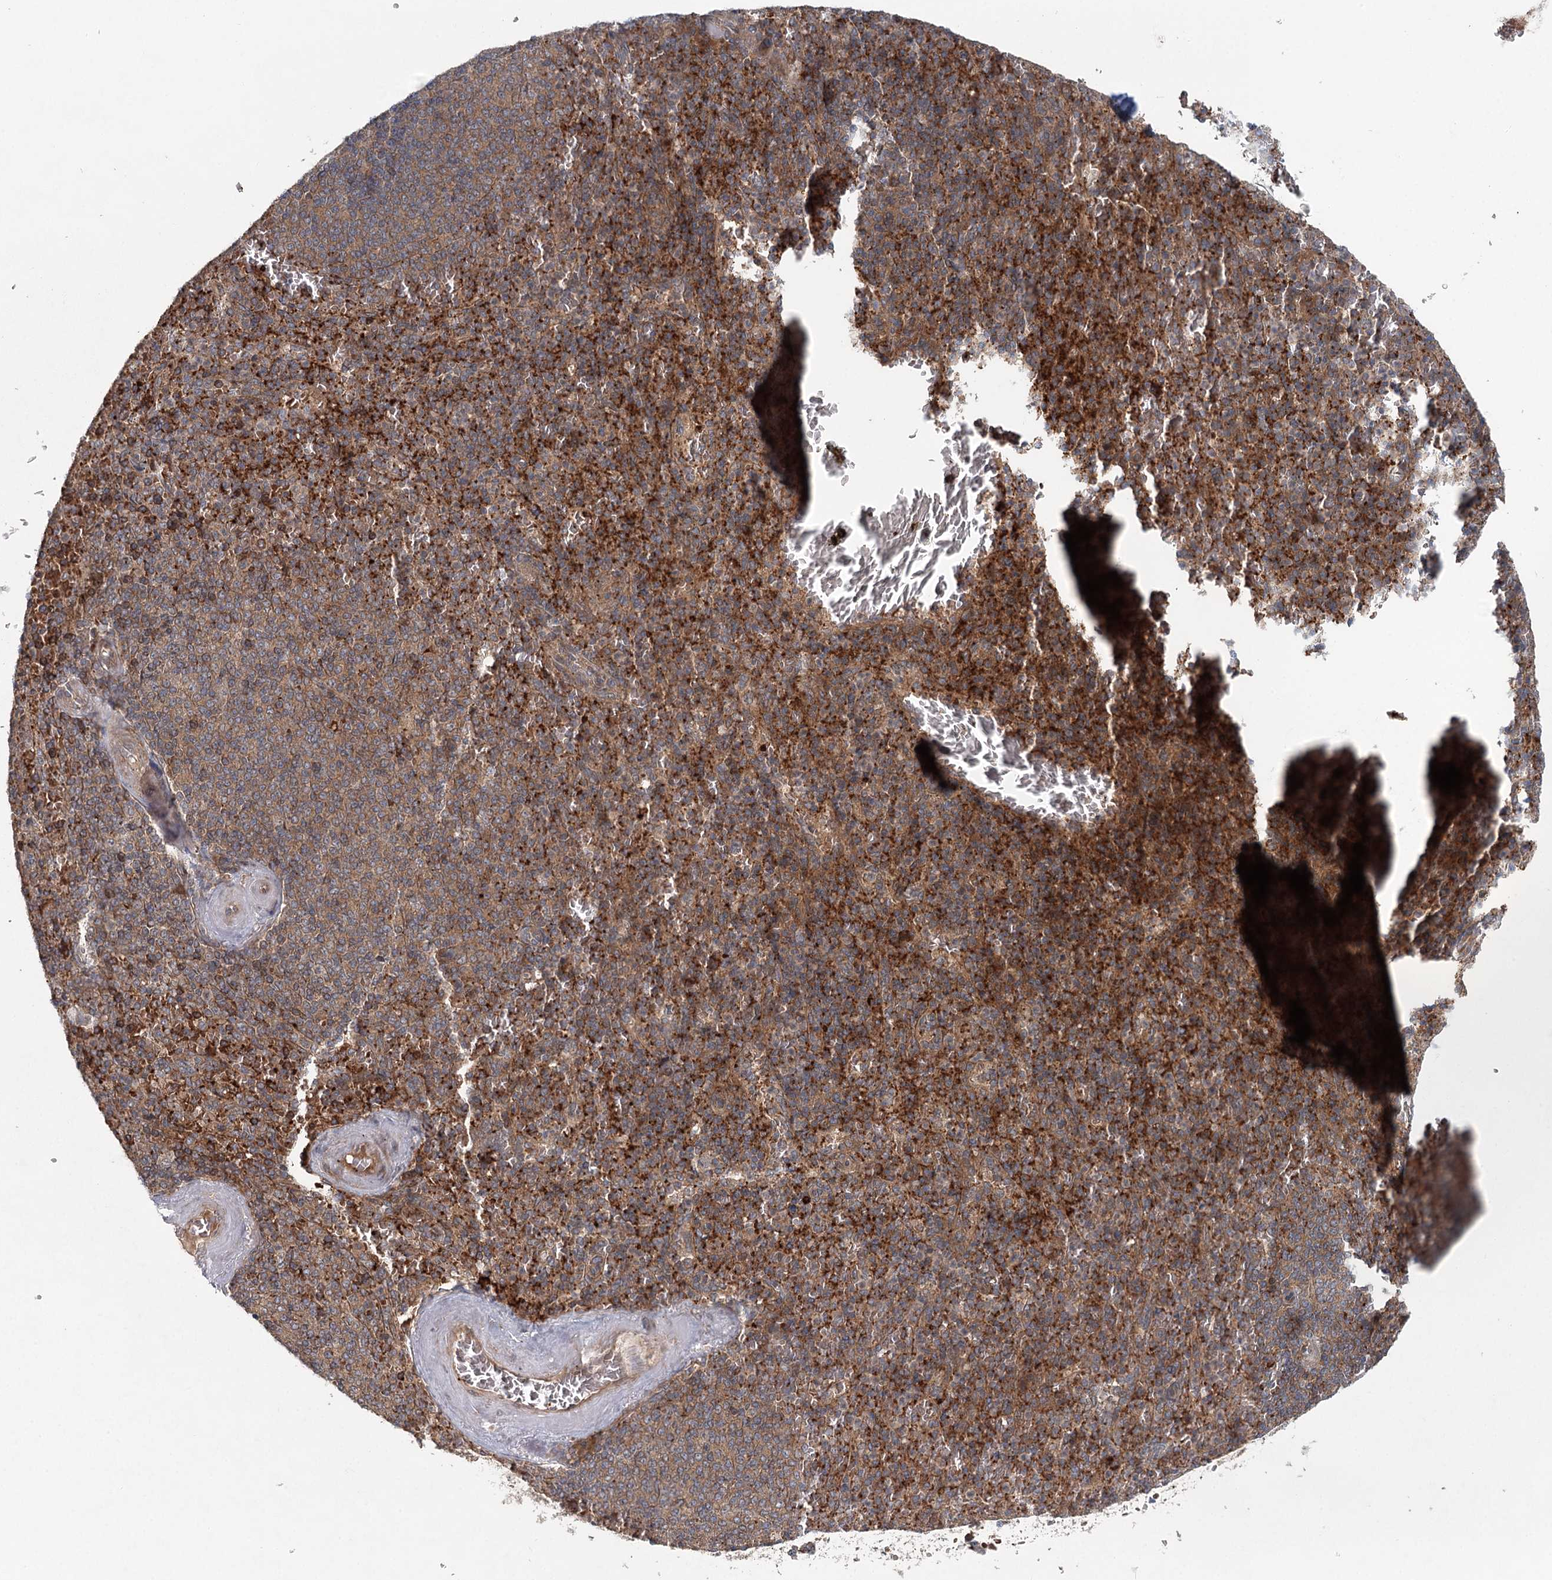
{"staining": {"intensity": "strong", "quantity": "25%-75%", "location": "cytoplasmic/membranous"}, "tissue": "spleen", "cell_type": "Cells in red pulp", "image_type": "normal", "snomed": [{"axis": "morphology", "description": "Normal tissue, NOS"}, {"axis": "topography", "description": "Spleen"}], "caption": "The histopathology image shows immunohistochemical staining of normal spleen. There is strong cytoplasmic/membranous expression is appreciated in about 25%-75% of cells in red pulp.", "gene": "ENSG00000273217", "patient": {"sex": "male", "age": 82}}